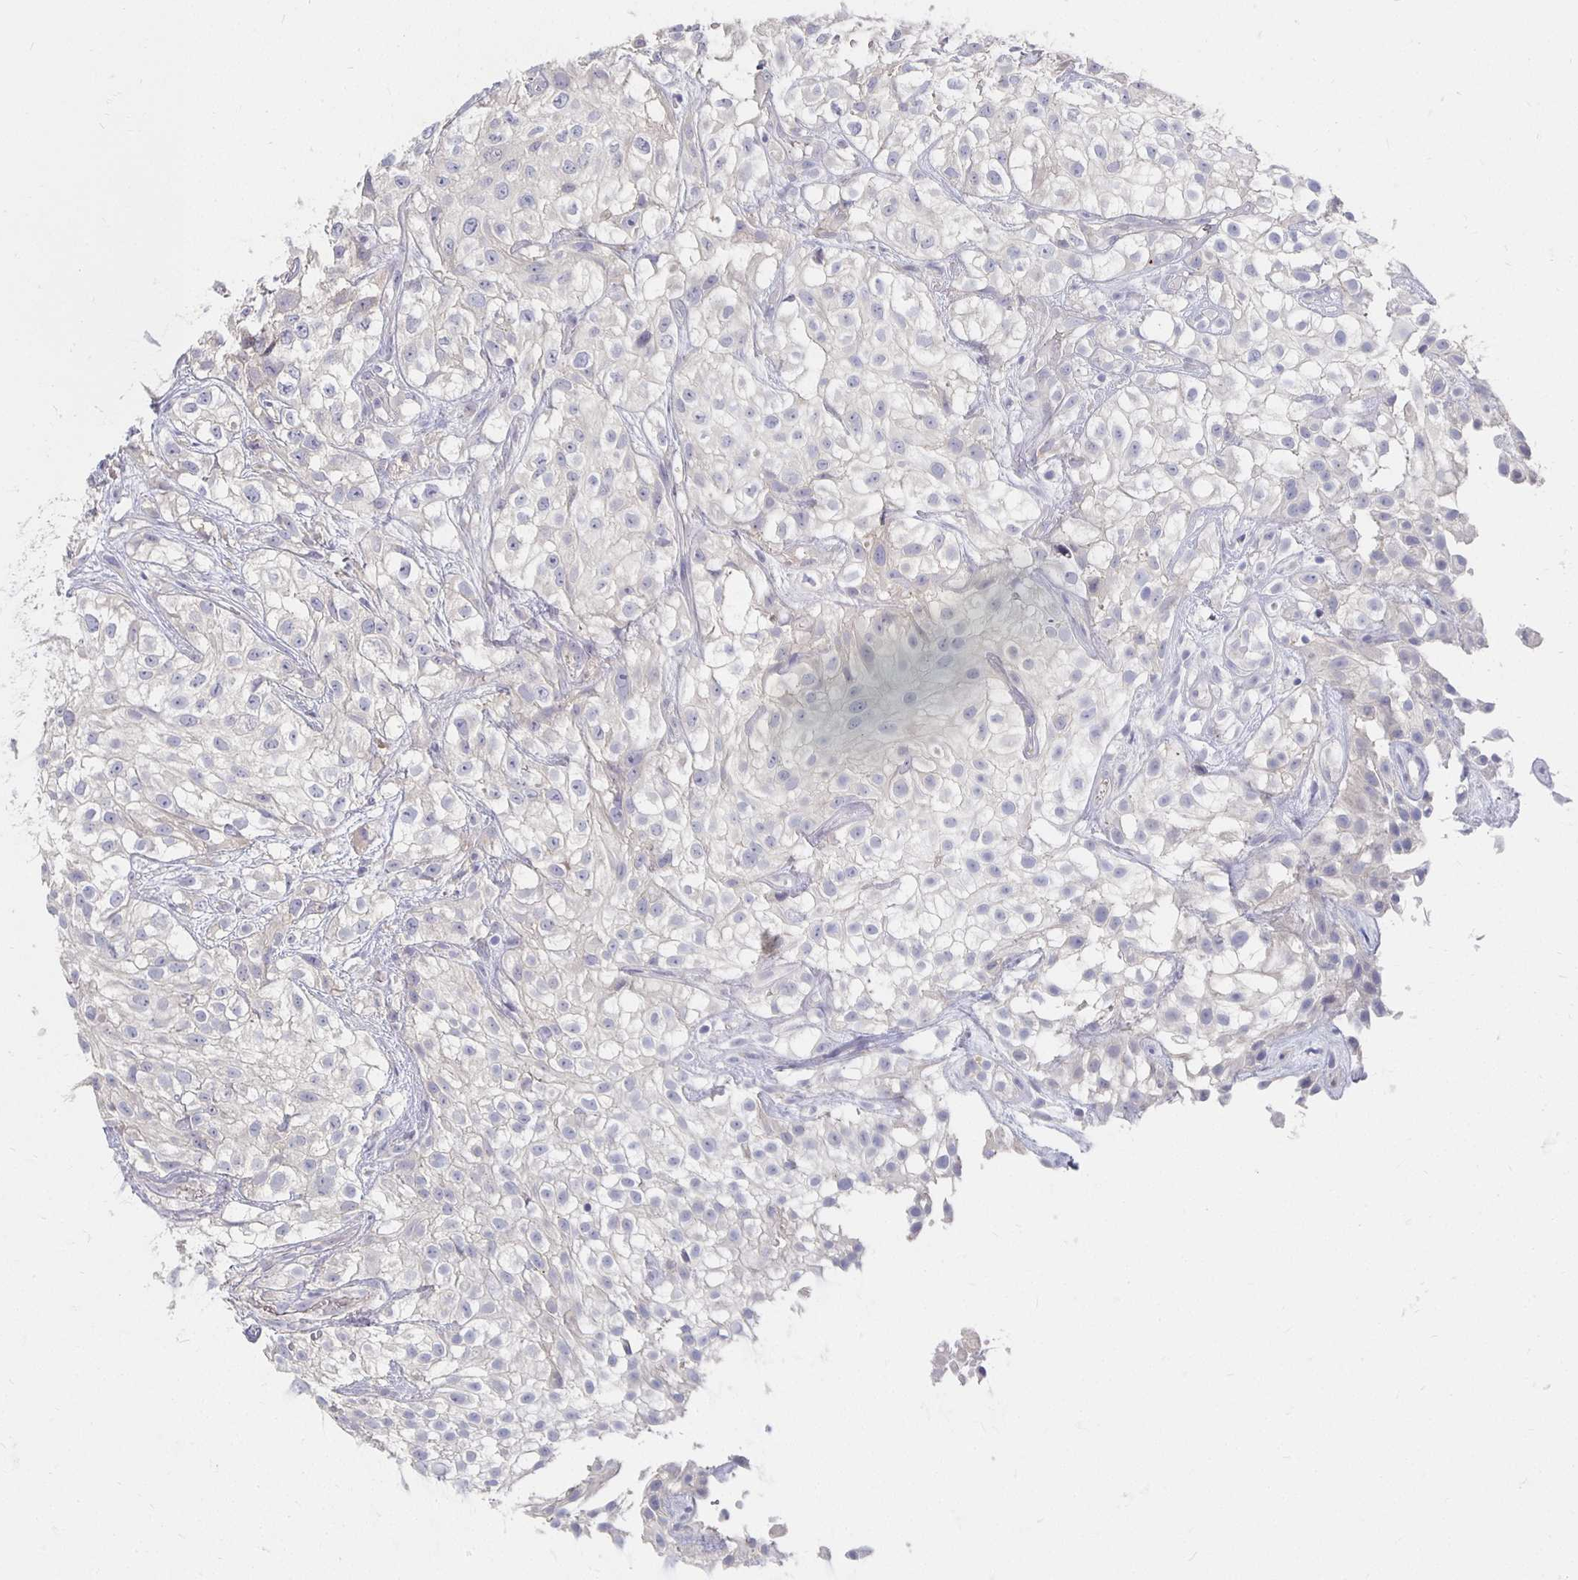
{"staining": {"intensity": "negative", "quantity": "none", "location": "none"}, "tissue": "urothelial cancer", "cell_type": "Tumor cells", "image_type": "cancer", "snomed": [{"axis": "morphology", "description": "Urothelial carcinoma, High grade"}, {"axis": "topography", "description": "Urinary bladder"}], "caption": "Human urothelial carcinoma (high-grade) stained for a protein using IHC exhibits no expression in tumor cells.", "gene": "FKRP", "patient": {"sex": "male", "age": 56}}